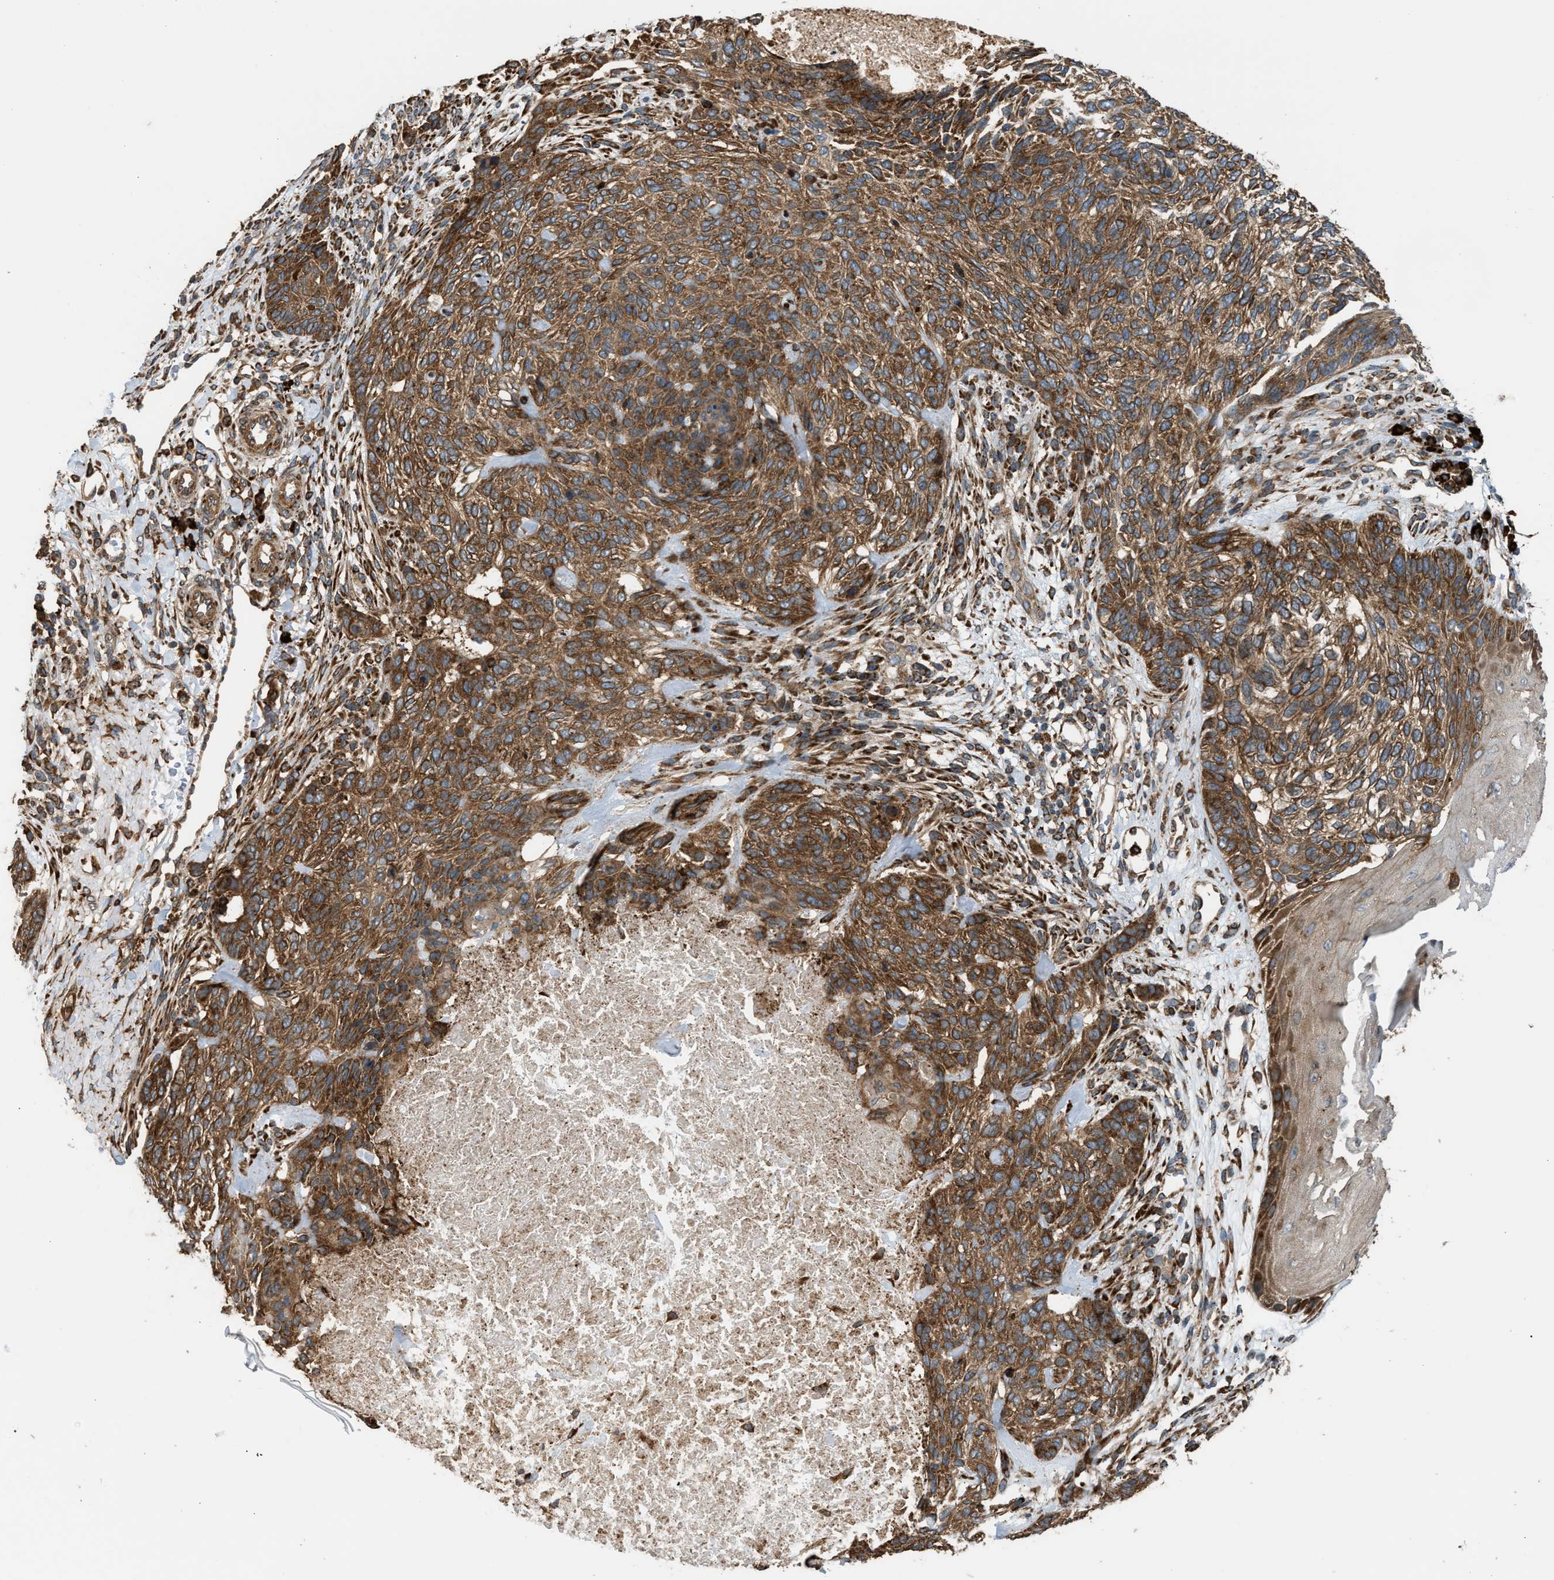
{"staining": {"intensity": "moderate", "quantity": ">75%", "location": "cytoplasmic/membranous"}, "tissue": "skin cancer", "cell_type": "Tumor cells", "image_type": "cancer", "snomed": [{"axis": "morphology", "description": "Basal cell carcinoma"}, {"axis": "topography", "description": "Skin"}], "caption": "Tumor cells demonstrate medium levels of moderate cytoplasmic/membranous staining in approximately >75% of cells in skin cancer. The protein of interest is stained brown, and the nuclei are stained in blue (DAB IHC with brightfield microscopy, high magnification).", "gene": "BAIAP2L1", "patient": {"sex": "male", "age": 55}}